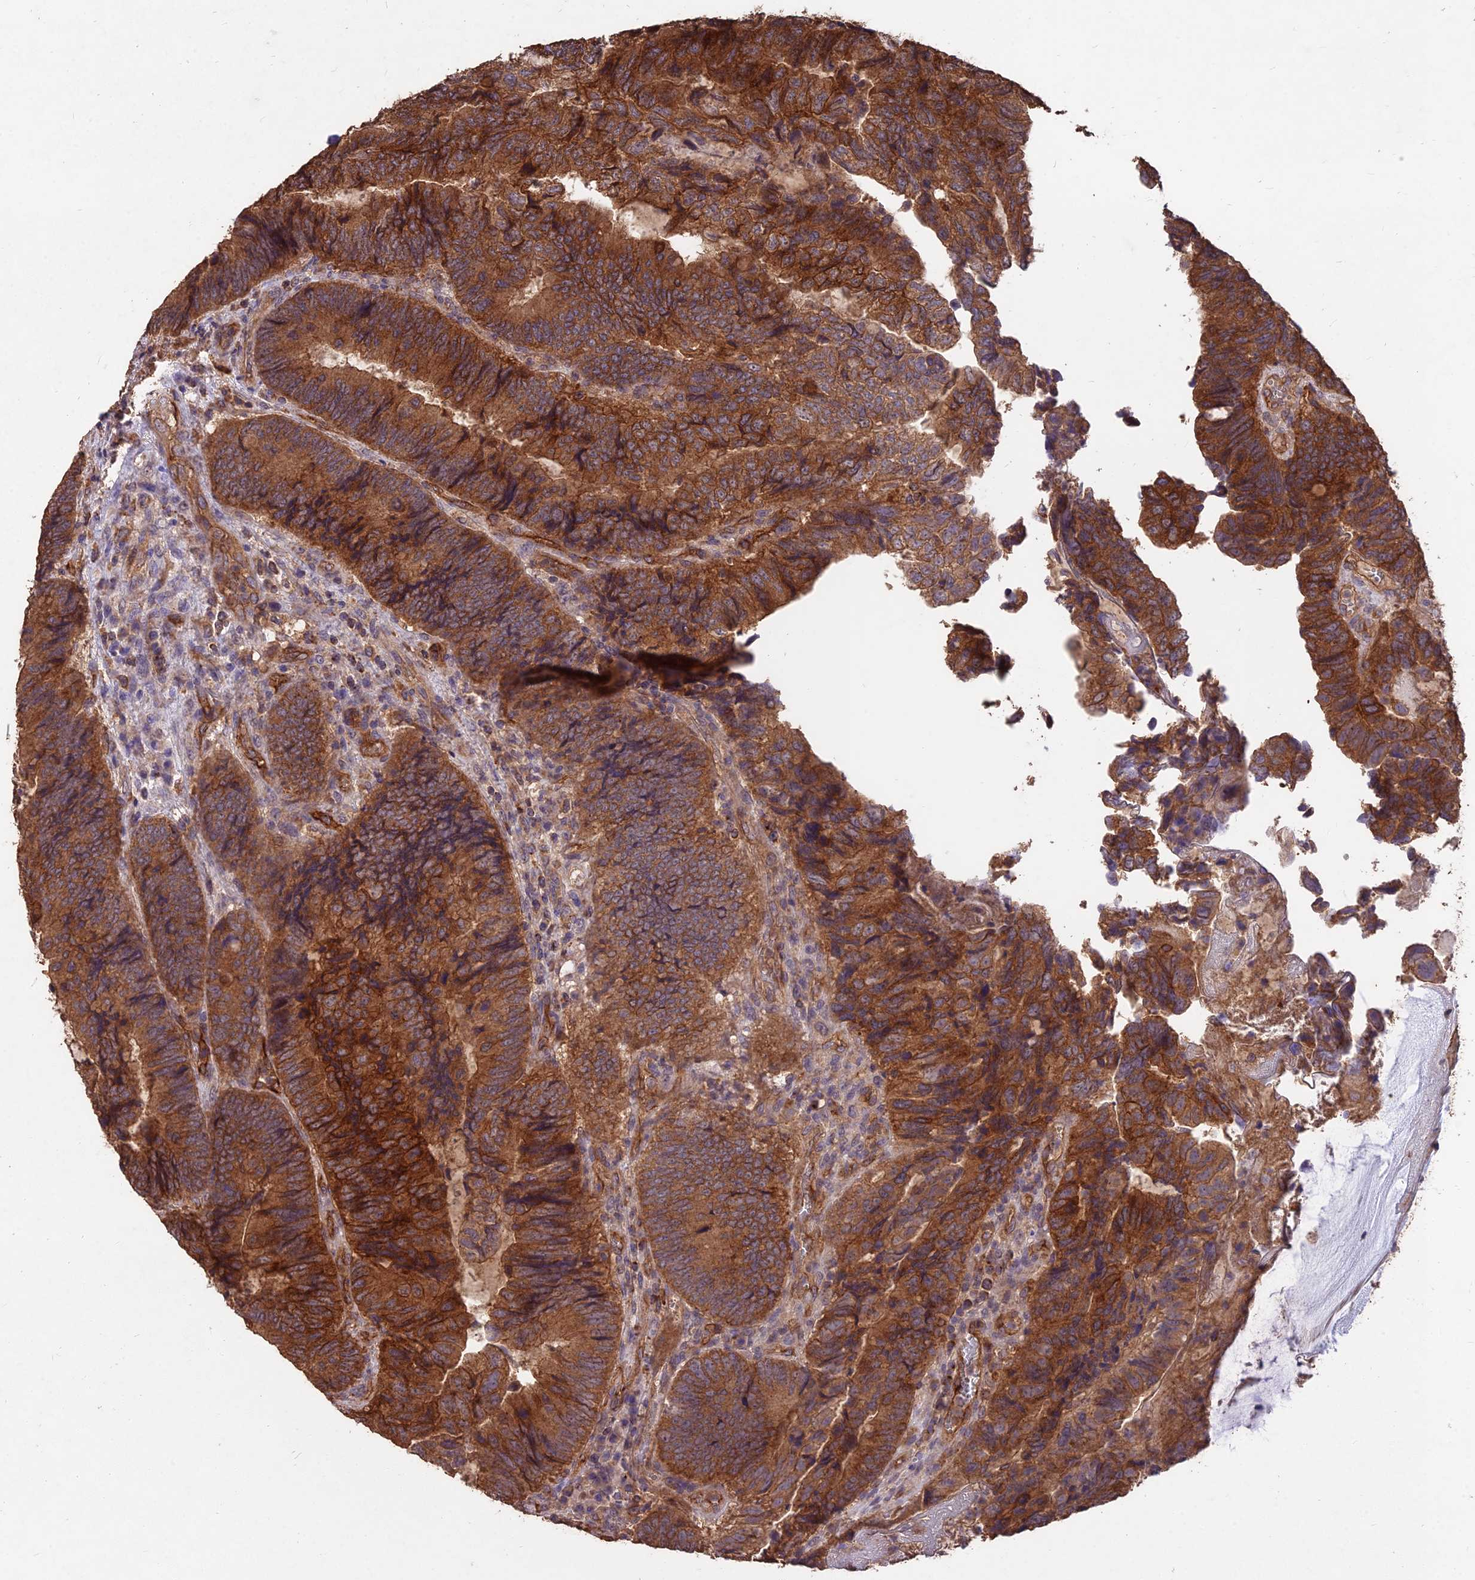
{"staining": {"intensity": "strong", "quantity": ">75%", "location": "cytoplasmic/membranous"}, "tissue": "colorectal cancer", "cell_type": "Tumor cells", "image_type": "cancer", "snomed": [{"axis": "morphology", "description": "Adenocarcinoma, NOS"}, {"axis": "topography", "description": "Colon"}], "caption": "Colorectal cancer stained with DAB (3,3'-diaminobenzidine) immunohistochemistry reveals high levels of strong cytoplasmic/membranous positivity in about >75% of tumor cells. The staining is performed using DAB (3,3'-diaminobenzidine) brown chromogen to label protein expression. The nuclei are counter-stained blue using hematoxylin.", "gene": "CEMIP2", "patient": {"sex": "female", "age": 67}}